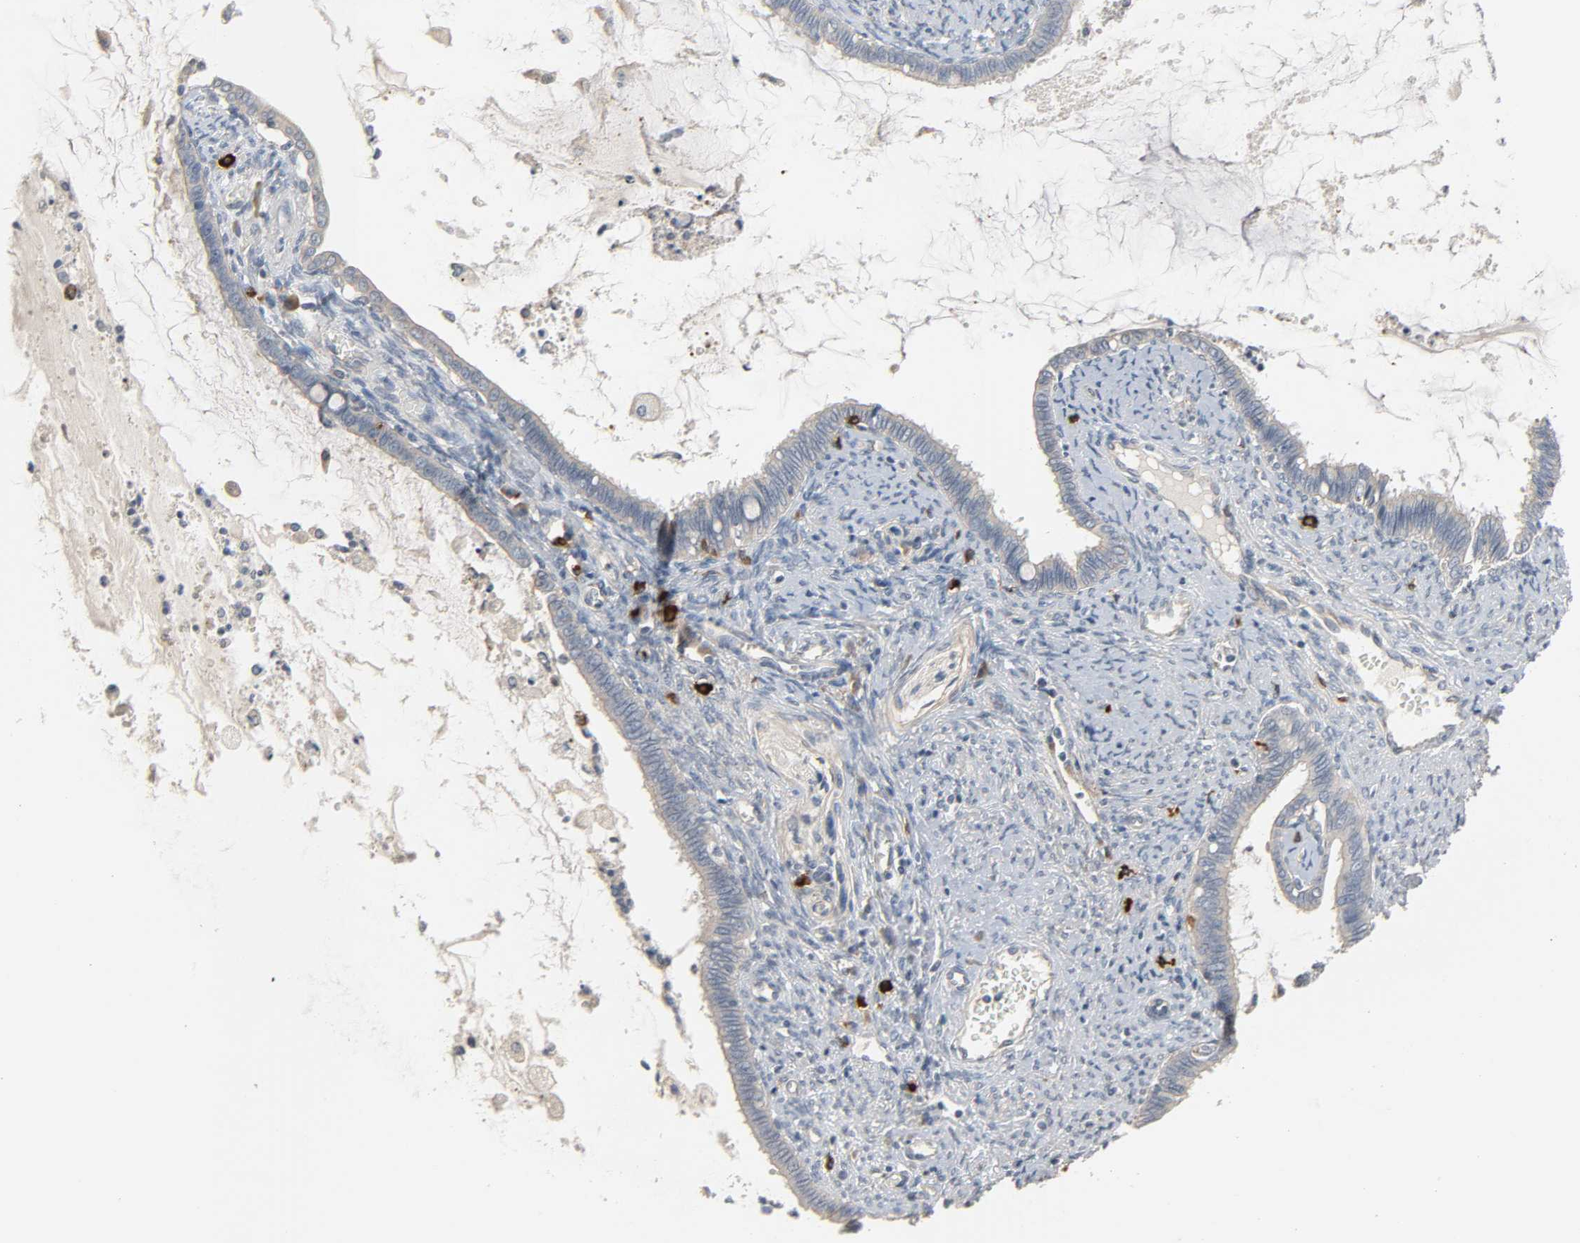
{"staining": {"intensity": "weak", "quantity": ">75%", "location": "cytoplasmic/membranous"}, "tissue": "cervical cancer", "cell_type": "Tumor cells", "image_type": "cancer", "snomed": [{"axis": "morphology", "description": "Adenocarcinoma, NOS"}, {"axis": "topography", "description": "Cervix"}], "caption": "Cervical adenocarcinoma stained with DAB (3,3'-diaminobenzidine) IHC displays low levels of weak cytoplasmic/membranous expression in about >75% of tumor cells. The staining is performed using DAB brown chromogen to label protein expression. The nuclei are counter-stained blue using hematoxylin.", "gene": "LIMCH1", "patient": {"sex": "female", "age": 44}}